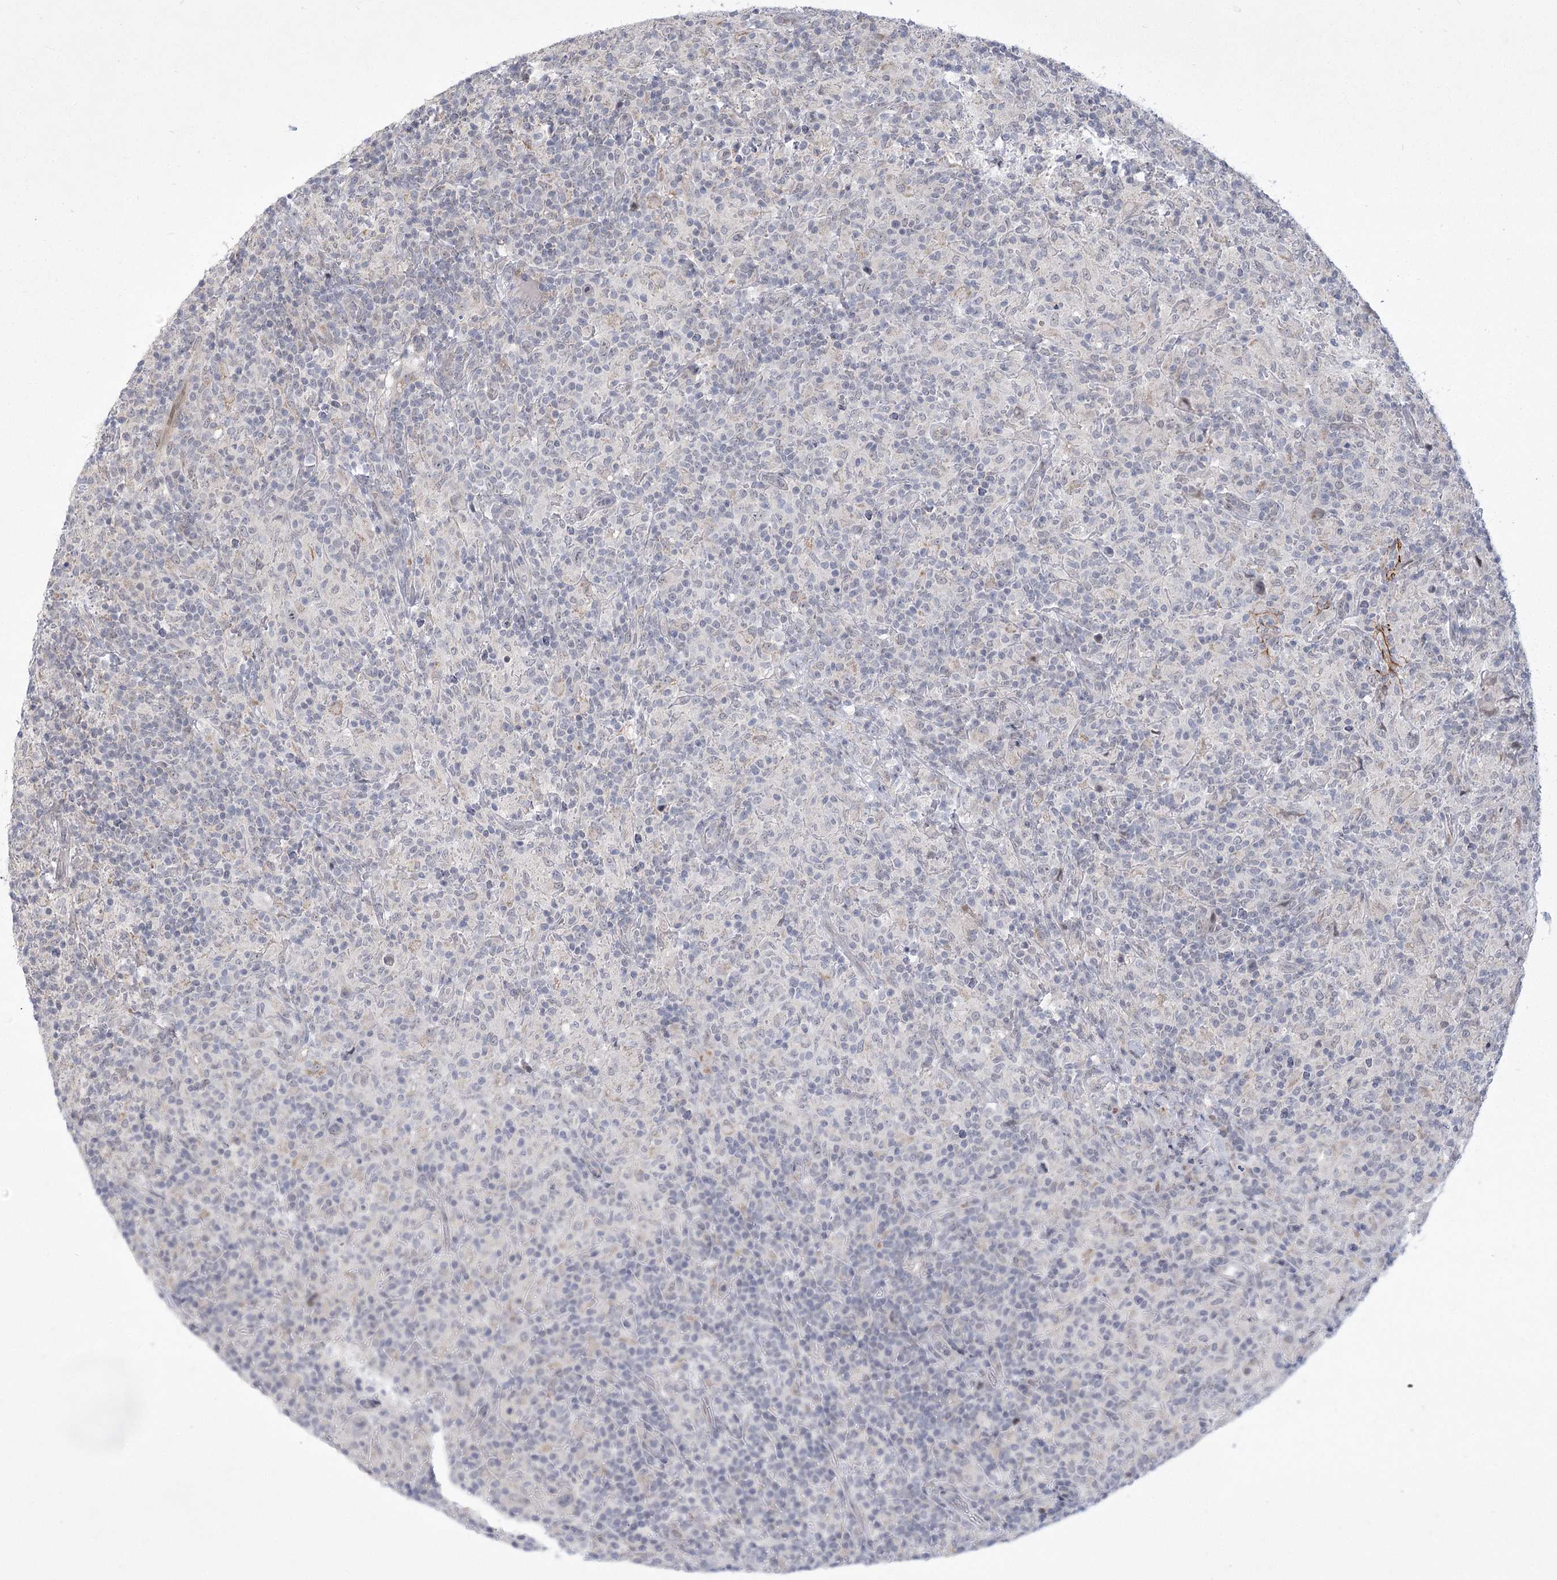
{"staining": {"intensity": "negative", "quantity": "none", "location": "none"}, "tissue": "lymphoma", "cell_type": "Tumor cells", "image_type": "cancer", "snomed": [{"axis": "morphology", "description": "Hodgkin's disease, NOS"}, {"axis": "topography", "description": "Lymph node"}], "caption": "This is an IHC micrograph of human lymphoma. There is no positivity in tumor cells.", "gene": "CIB4", "patient": {"sex": "male", "age": 70}}